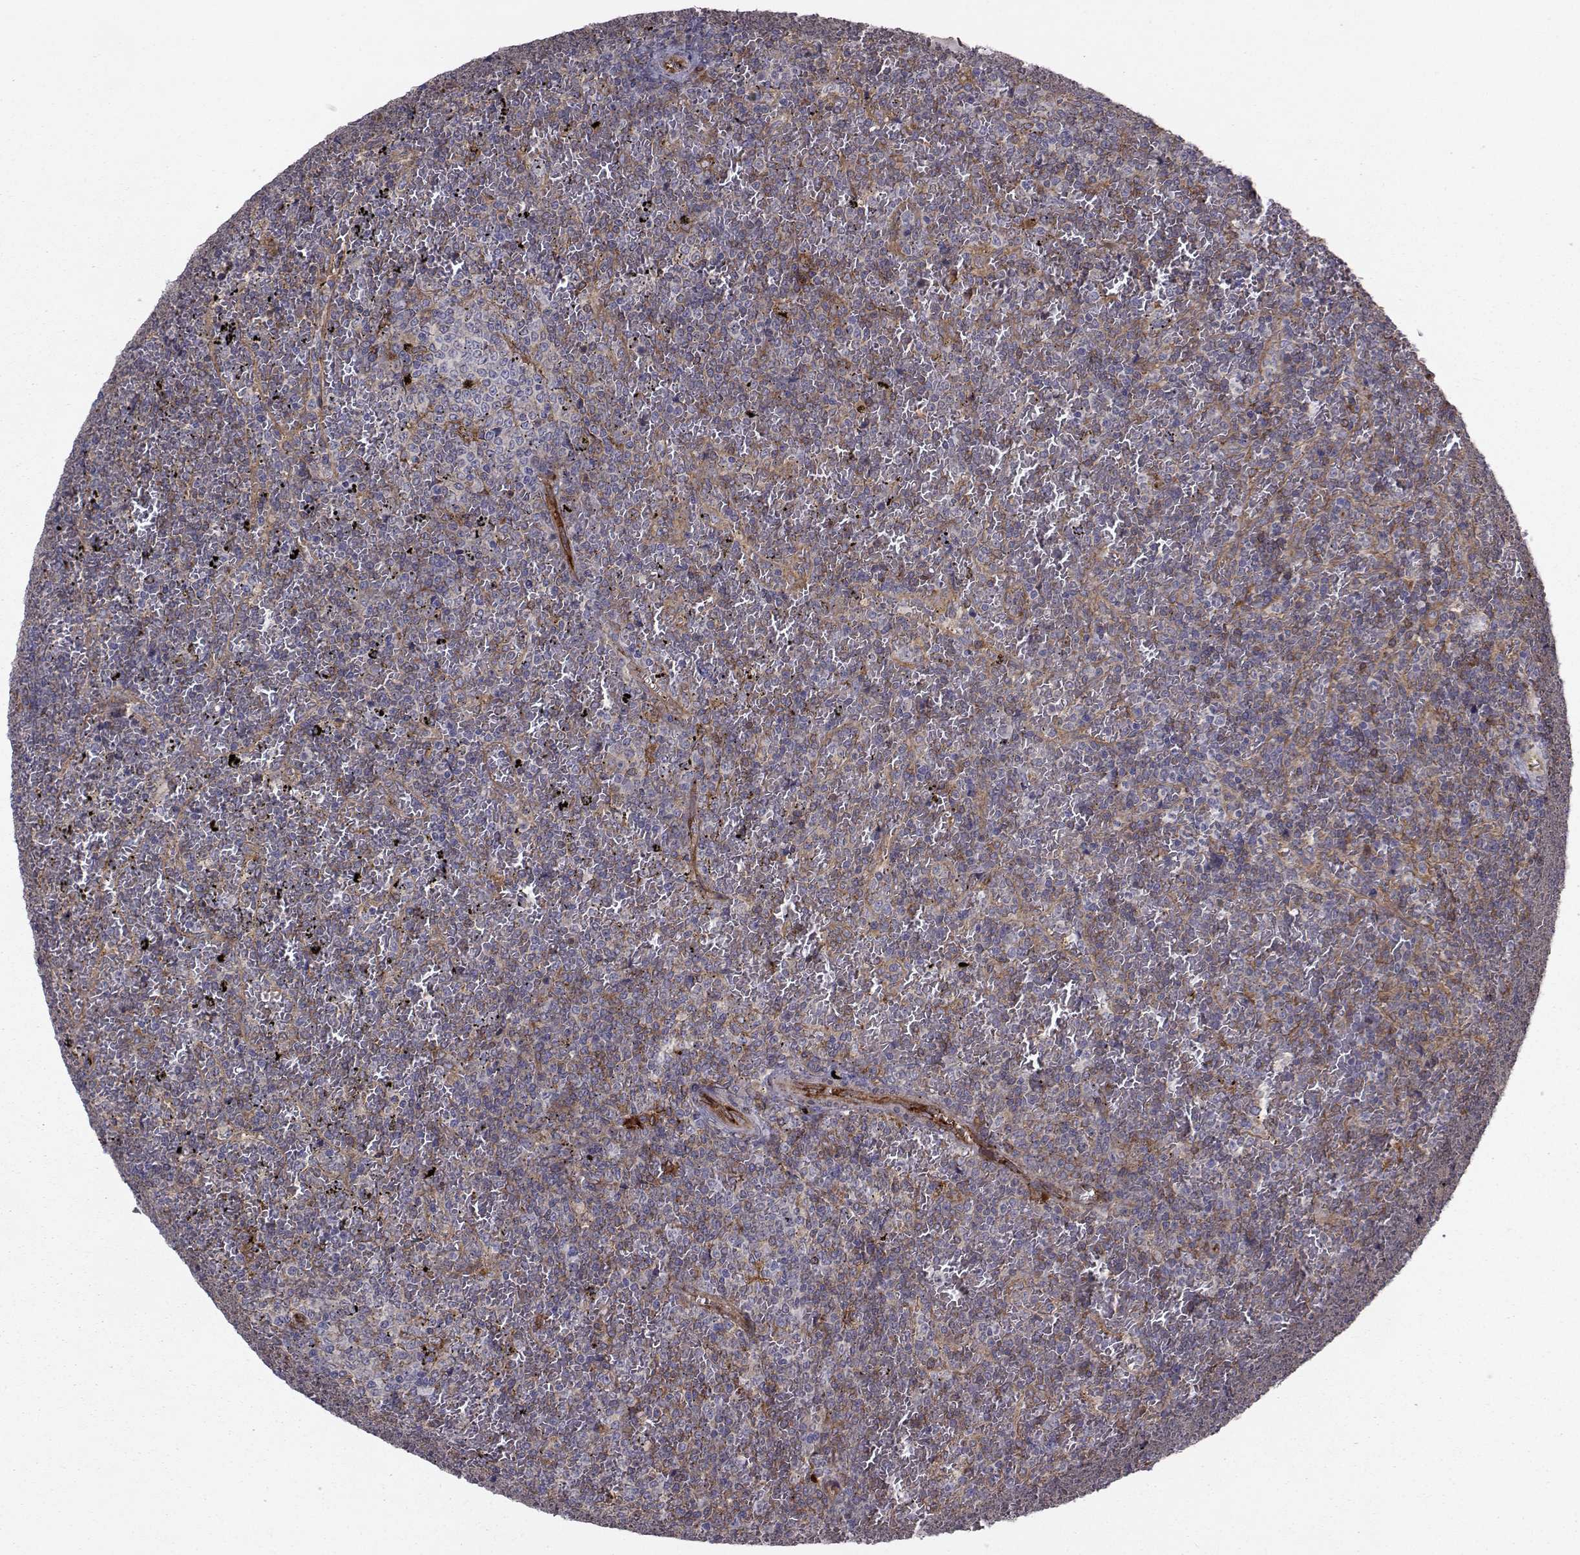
{"staining": {"intensity": "negative", "quantity": "none", "location": "none"}, "tissue": "lymphoma", "cell_type": "Tumor cells", "image_type": "cancer", "snomed": [{"axis": "morphology", "description": "Malignant lymphoma, non-Hodgkin's type, Low grade"}, {"axis": "topography", "description": "Spleen"}], "caption": "DAB (3,3'-diaminobenzidine) immunohistochemical staining of human lymphoma shows no significant expression in tumor cells. (DAB (3,3'-diaminobenzidine) immunohistochemistry (IHC) visualized using brightfield microscopy, high magnification).", "gene": "TRIP10", "patient": {"sex": "female", "age": 77}}